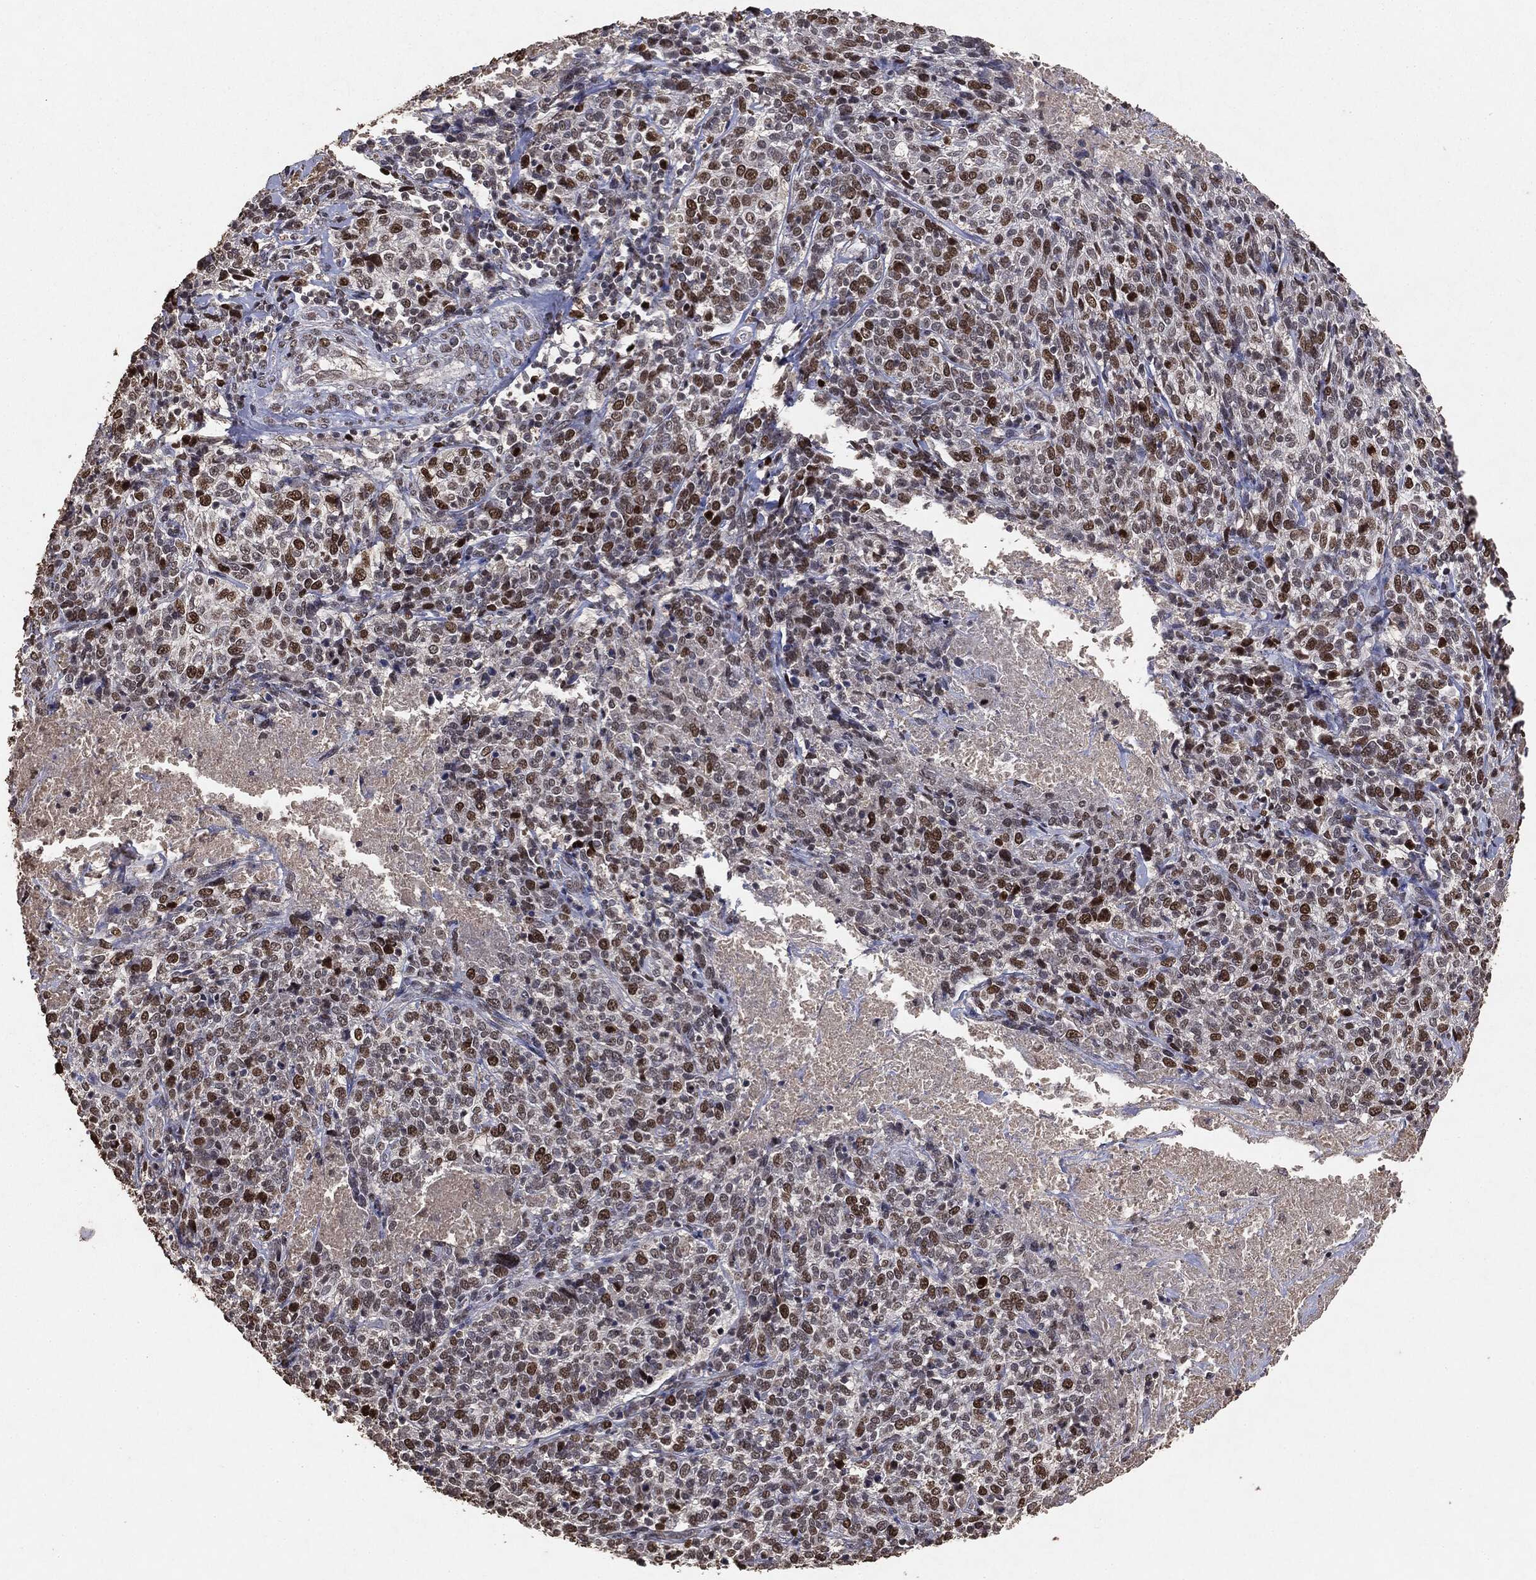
{"staining": {"intensity": "strong", "quantity": "<25%", "location": "nuclear"}, "tissue": "cervical cancer", "cell_type": "Tumor cells", "image_type": "cancer", "snomed": [{"axis": "morphology", "description": "Squamous cell carcinoma, NOS"}, {"axis": "topography", "description": "Cervix"}], "caption": "Immunohistochemical staining of human cervical cancer (squamous cell carcinoma) displays medium levels of strong nuclear protein positivity in about <25% of tumor cells.", "gene": "RAD18", "patient": {"sex": "female", "age": 46}}